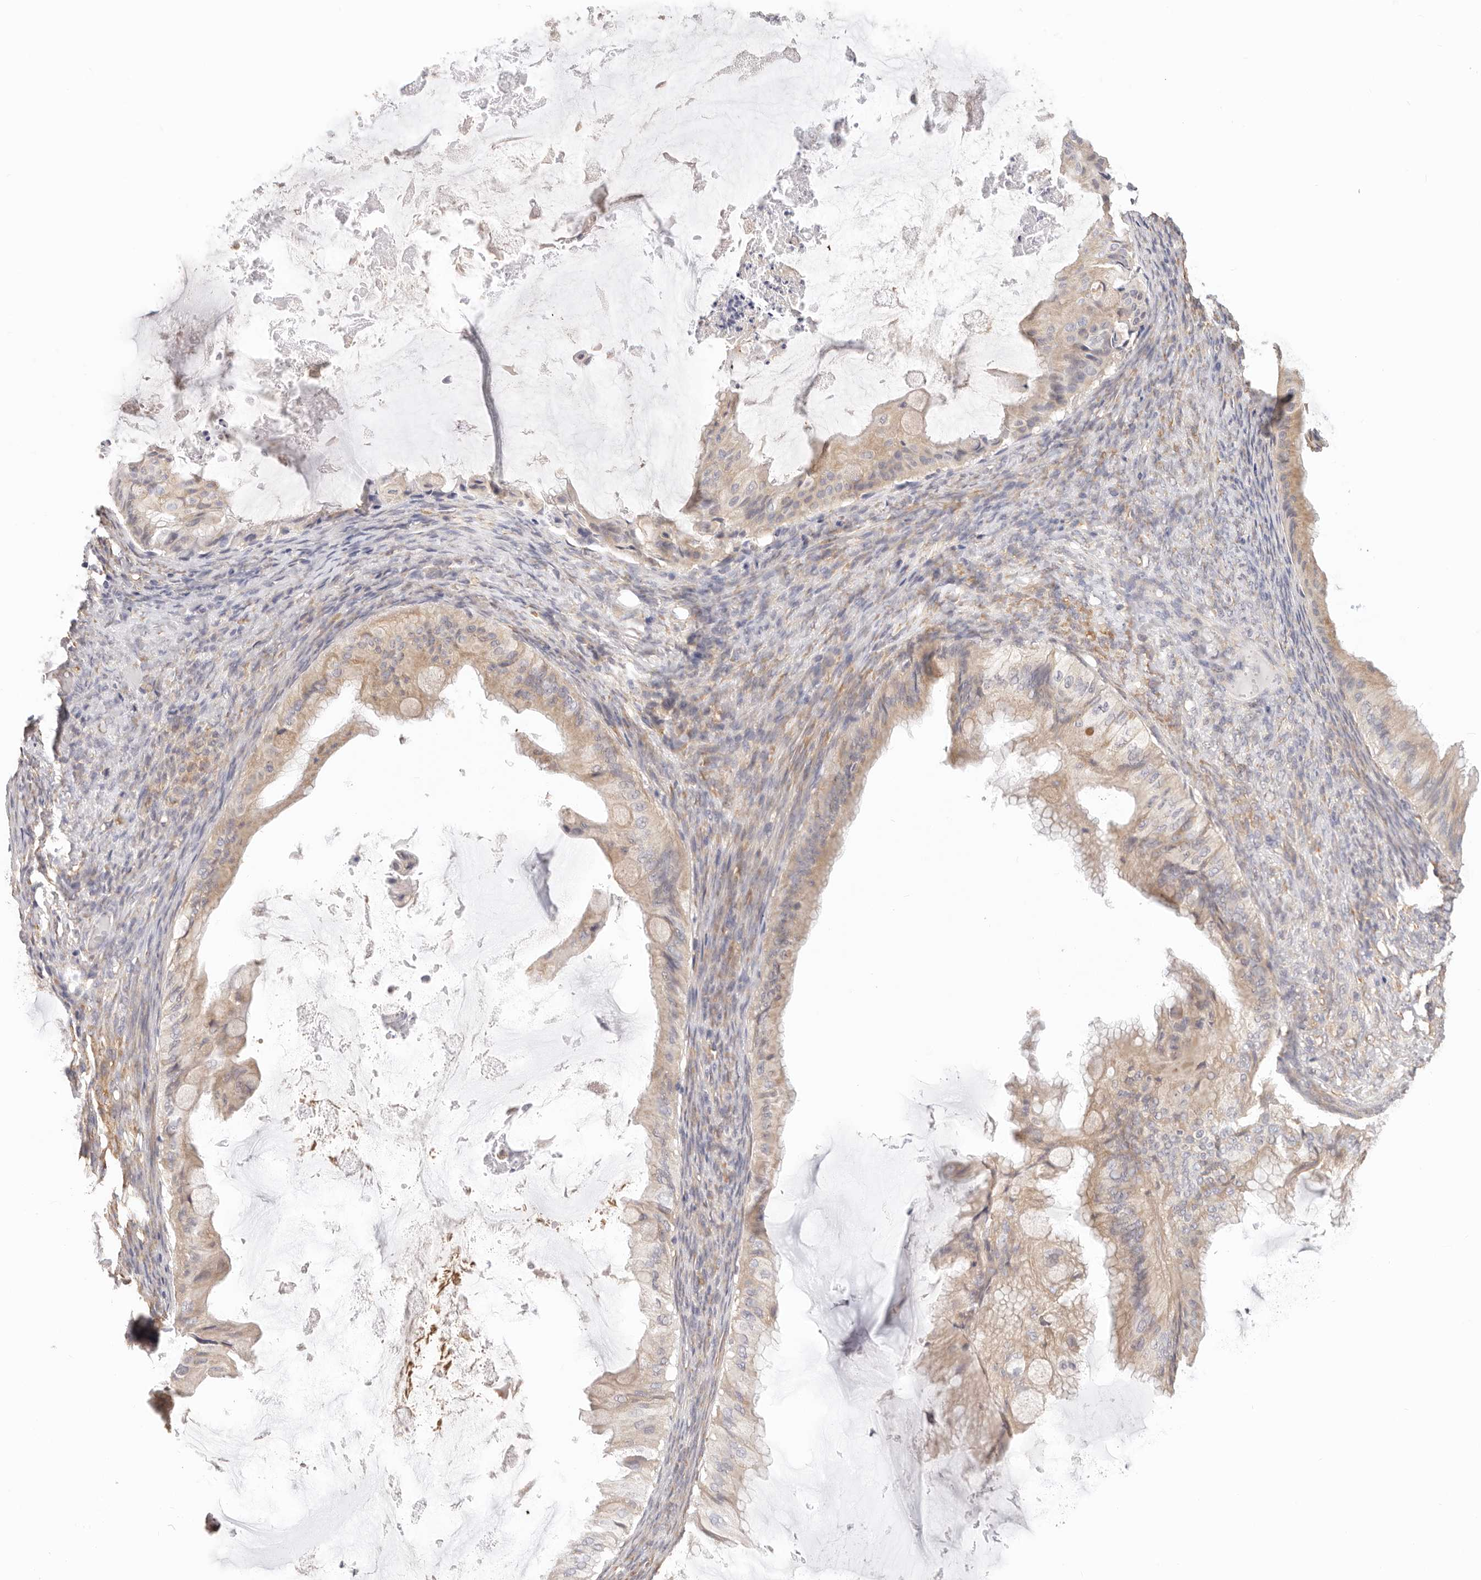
{"staining": {"intensity": "weak", "quantity": "25%-75%", "location": "cytoplasmic/membranous"}, "tissue": "ovarian cancer", "cell_type": "Tumor cells", "image_type": "cancer", "snomed": [{"axis": "morphology", "description": "Cystadenocarcinoma, mucinous, NOS"}, {"axis": "topography", "description": "Ovary"}], "caption": "An immunohistochemistry image of tumor tissue is shown. Protein staining in brown highlights weak cytoplasmic/membranous positivity in ovarian mucinous cystadenocarcinoma within tumor cells.", "gene": "AFDN", "patient": {"sex": "female", "age": 61}}